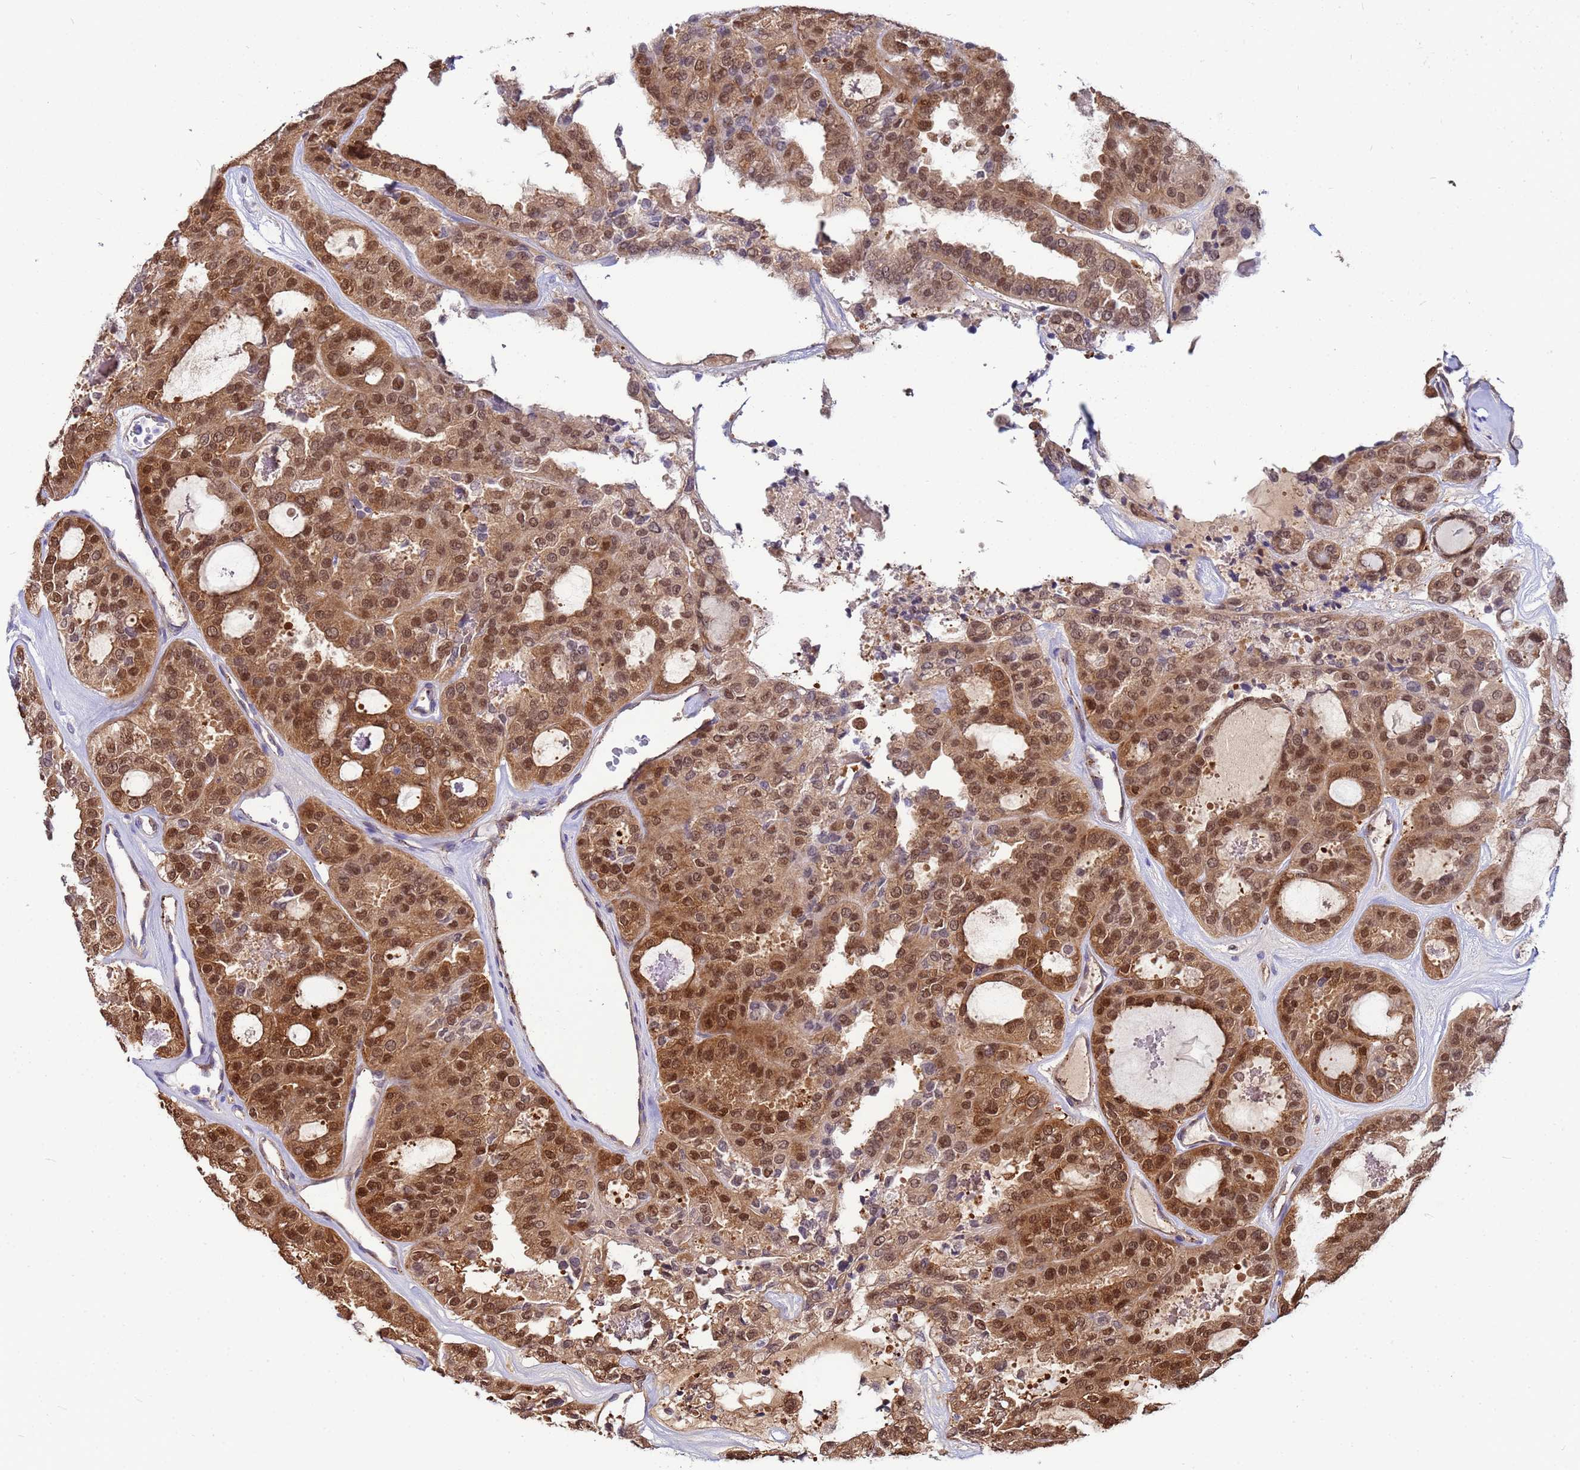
{"staining": {"intensity": "moderate", "quantity": ">75%", "location": "cytoplasmic/membranous,nuclear"}, "tissue": "thyroid cancer", "cell_type": "Tumor cells", "image_type": "cancer", "snomed": [{"axis": "morphology", "description": "Follicular adenoma carcinoma, NOS"}, {"axis": "topography", "description": "Thyroid gland"}], "caption": "High-magnification brightfield microscopy of follicular adenoma carcinoma (thyroid) stained with DAB (brown) and counterstained with hematoxylin (blue). tumor cells exhibit moderate cytoplasmic/membranous and nuclear staining is identified in approximately>75% of cells.", "gene": "SLC25A37", "patient": {"sex": "male", "age": 75}}